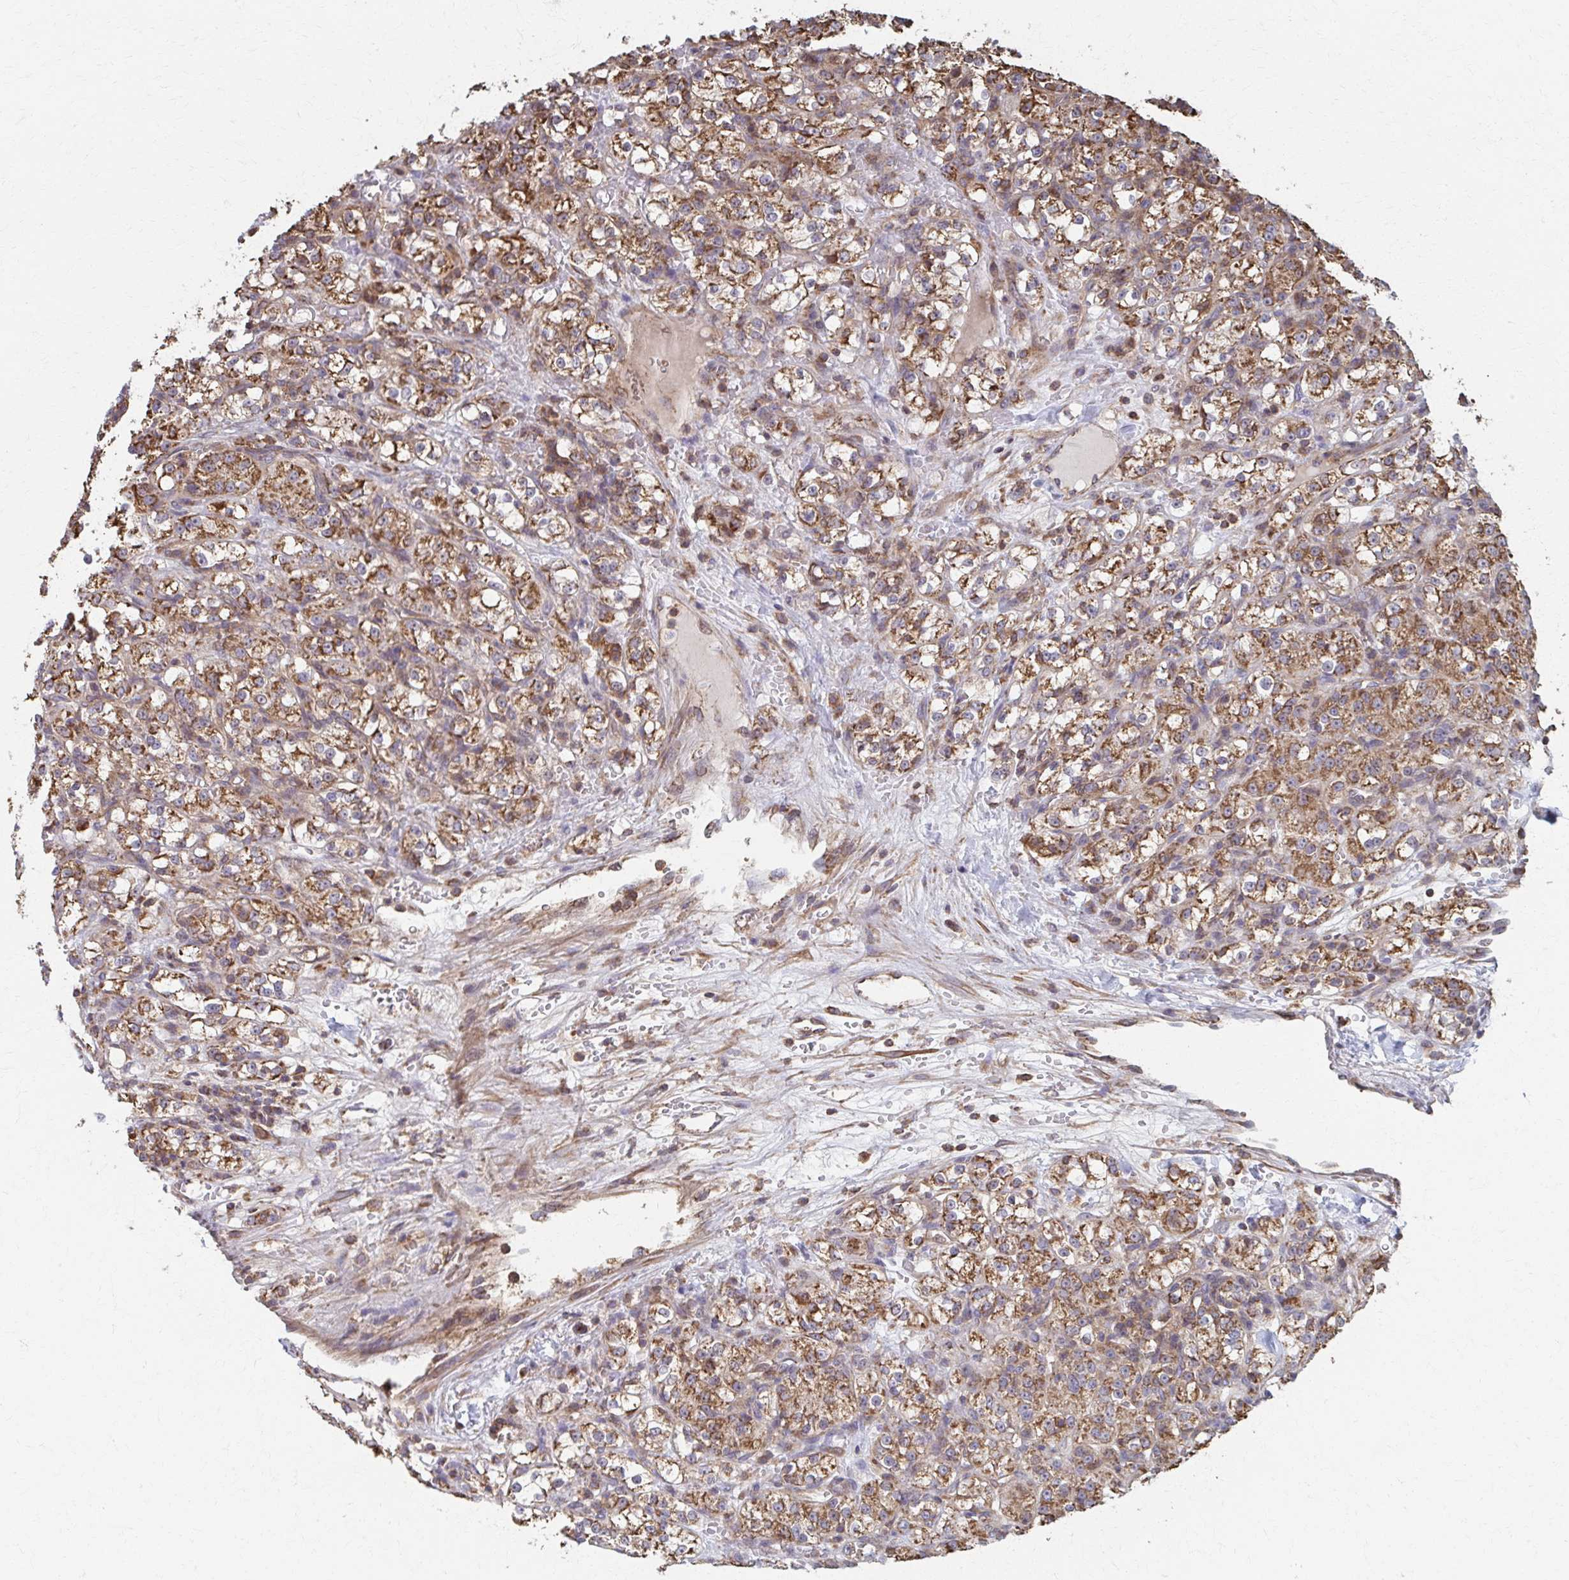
{"staining": {"intensity": "strong", "quantity": "25%-75%", "location": "cytoplasmic/membranous"}, "tissue": "renal cancer", "cell_type": "Tumor cells", "image_type": "cancer", "snomed": [{"axis": "morphology", "description": "Normal tissue, NOS"}, {"axis": "morphology", "description": "Adenocarcinoma, NOS"}, {"axis": "topography", "description": "Kidney"}], "caption": "This is an image of immunohistochemistry (IHC) staining of renal cancer, which shows strong positivity in the cytoplasmic/membranous of tumor cells.", "gene": "KLHL34", "patient": {"sex": "male", "age": 61}}